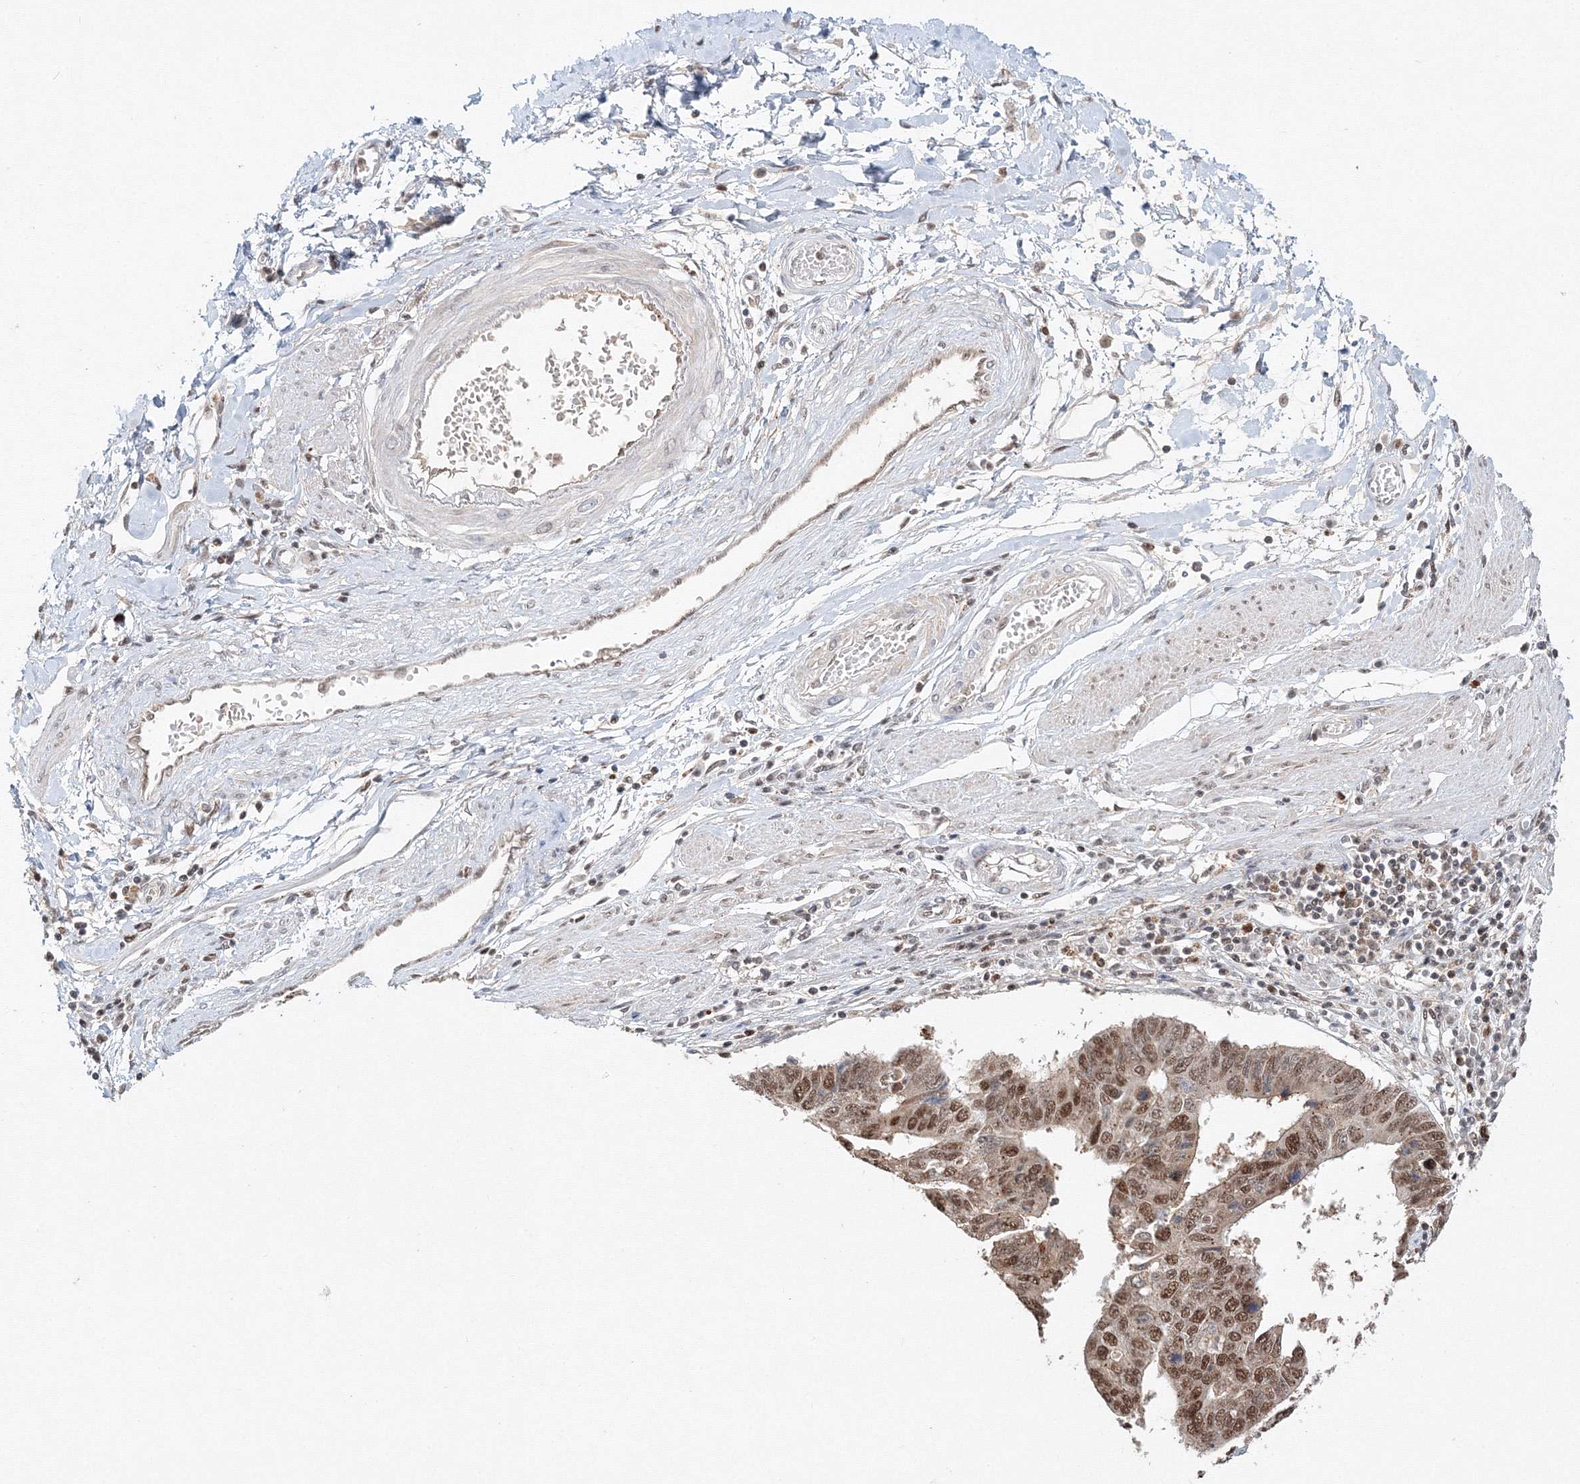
{"staining": {"intensity": "strong", "quantity": ">75%", "location": "nuclear"}, "tissue": "stomach cancer", "cell_type": "Tumor cells", "image_type": "cancer", "snomed": [{"axis": "morphology", "description": "Adenocarcinoma, NOS"}, {"axis": "topography", "description": "Stomach"}], "caption": "This is an image of immunohistochemistry staining of stomach adenocarcinoma, which shows strong expression in the nuclear of tumor cells.", "gene": "IWS1", "patient": {"sex": "male", "age": 59}}